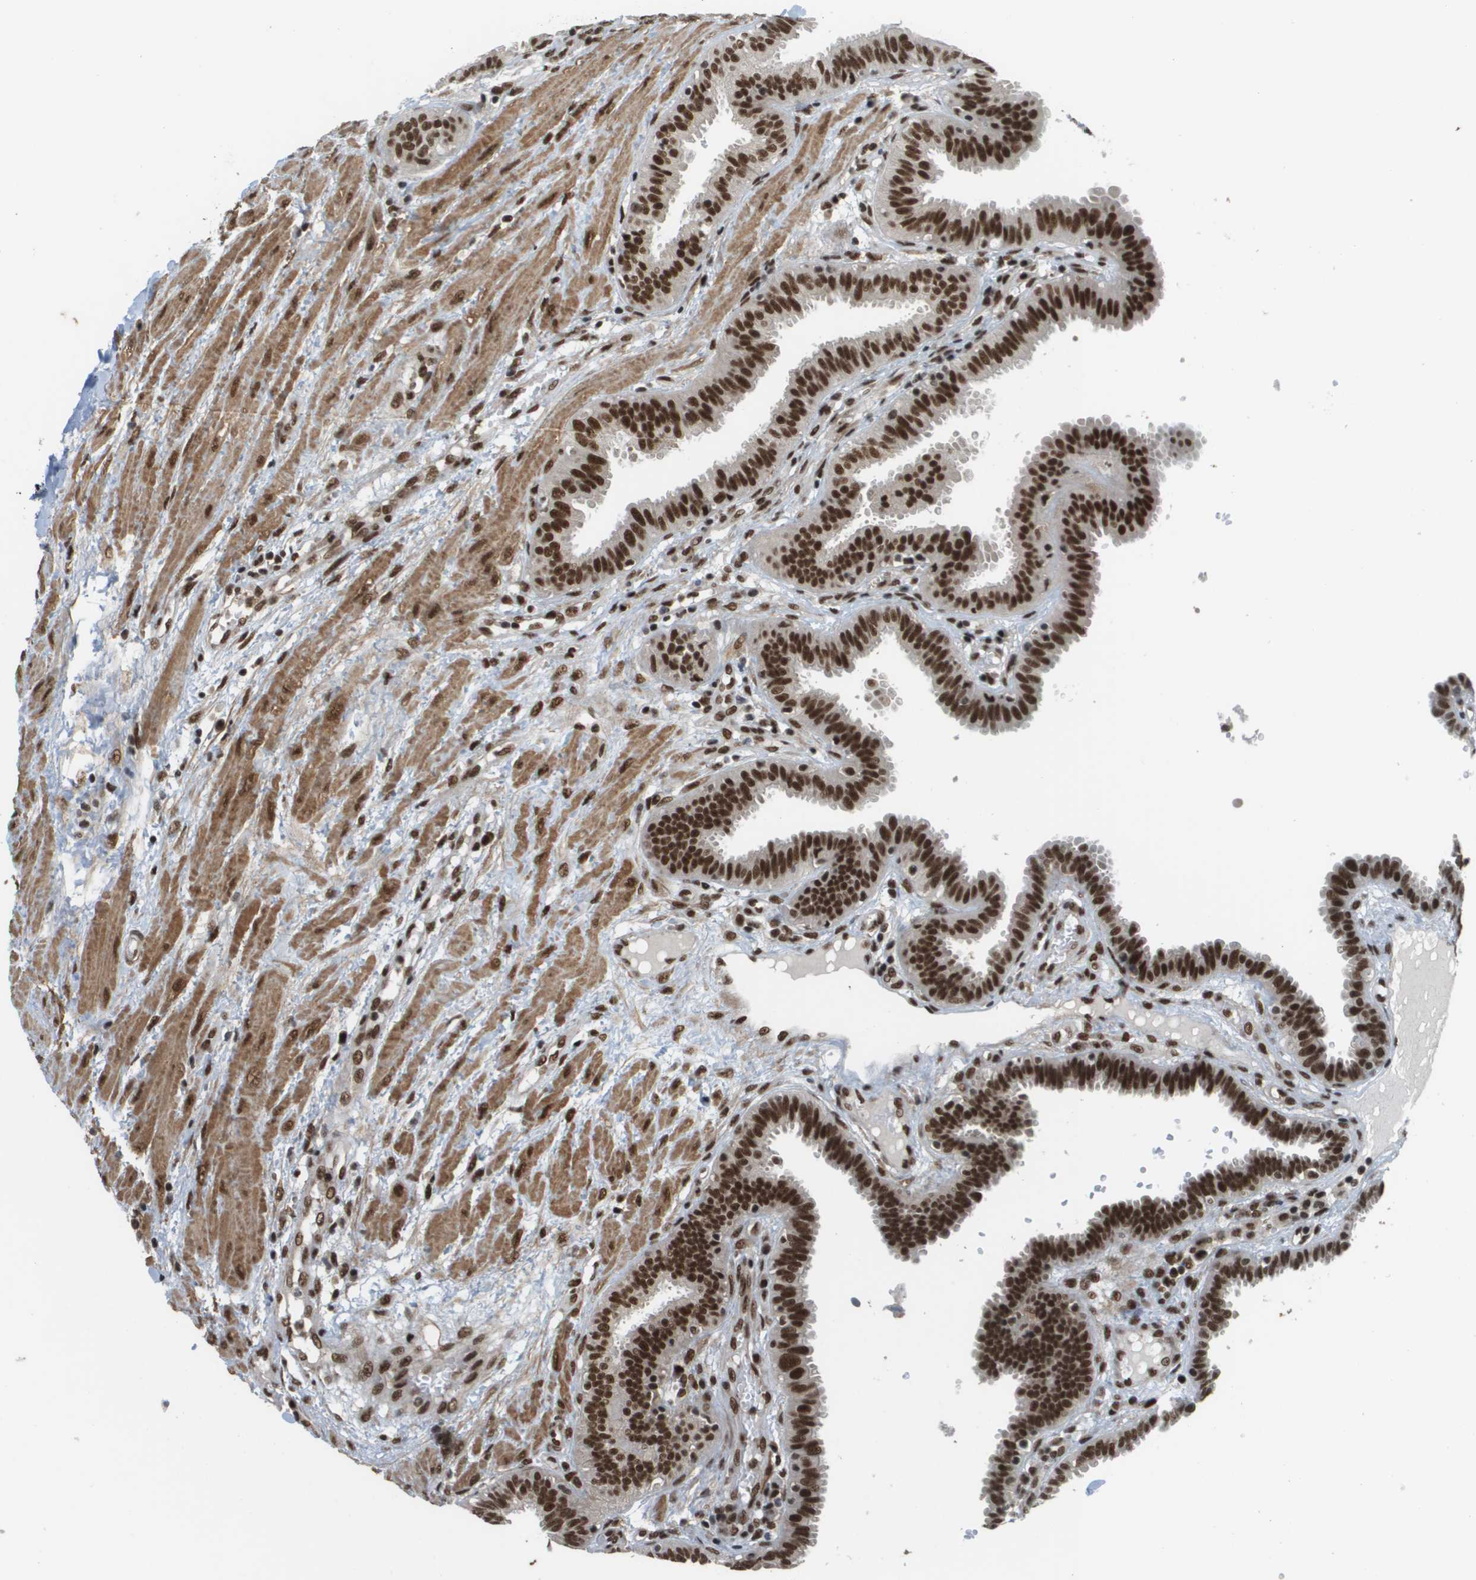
{"staining": {"intensity": "strong", "quantity": ">75%", "location": "nuclear"}, "tissue": "fallopian tube", "cell_type": "Glandular cells", "image_type": "normal", "snomed": [{"axis": "morphology", "description": "Normal tissue, NOS"}, {"axis": "topography", "description": "Fallopian tube"}], "caption": "Protein positivity by immunohistochemistry reveals strong nuclear expression in approximately >75% of glandular cells in benign fallopian tube. (DAB (3,3'-diaminobenzidine) IHC, brown staining for protein, blue staining for nuclei).", "gene": "PRCC", "patient": {"sex": "female", "age": 32}}